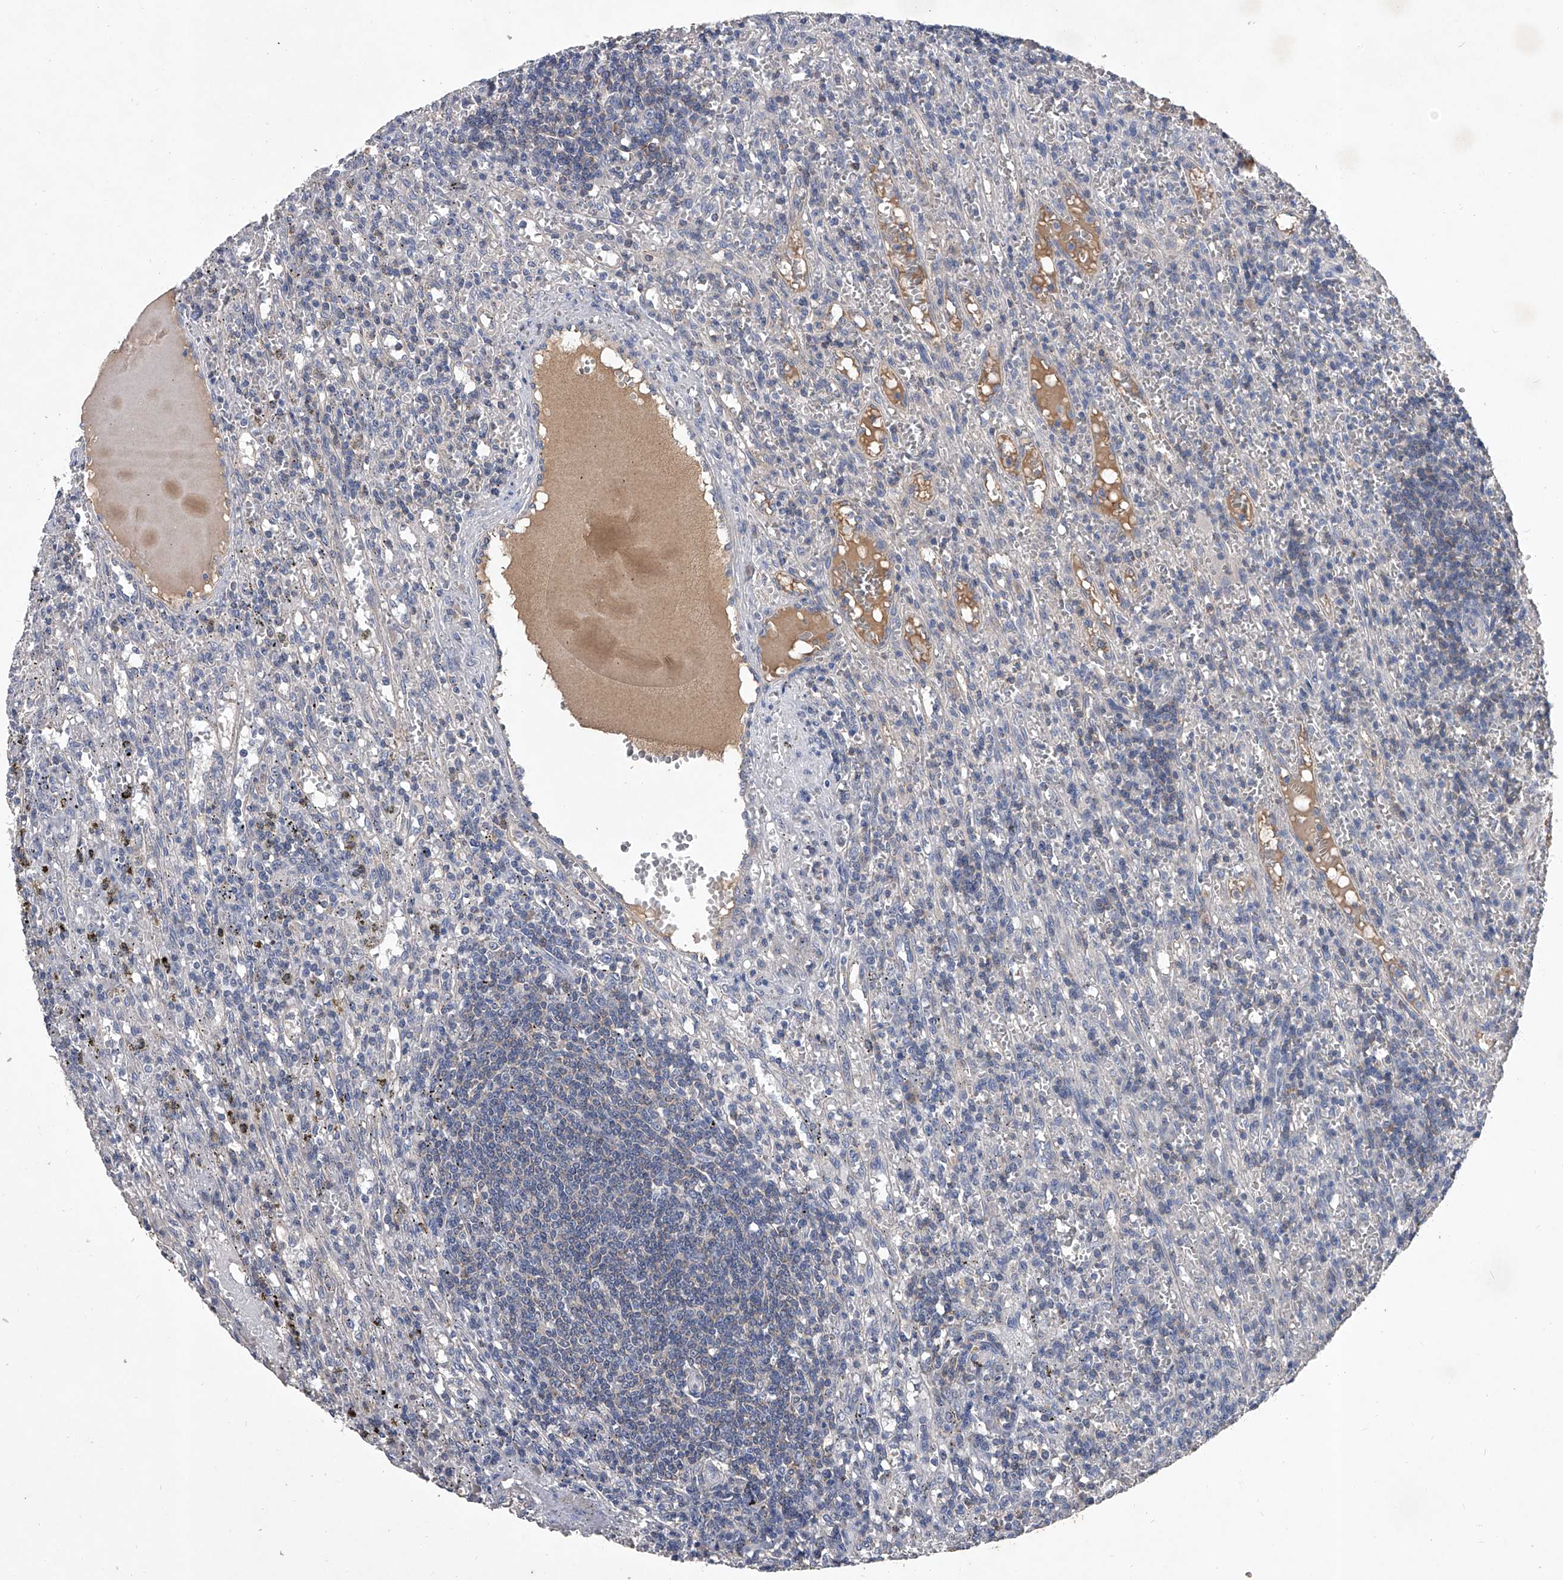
{"staining": {"intensity": "negative", "quantity": "none", "location": "none"}, "tissue": "lymphoma", "cell_type": "Tumor cells", "image_type": "cancer", "snomed": [{"axis": "morphology", "description": "Malignant lymphoma, non-Hodgkin's type, Low grade"}, {"axis": "topography", "description": "Spleen"}], "caption": "Tumor cells show no significant staining in low-grade malignant lymphoma, non-Hodgkin's type.", "gene": "C5", "patient": {"sex": "male", "age": 76}}